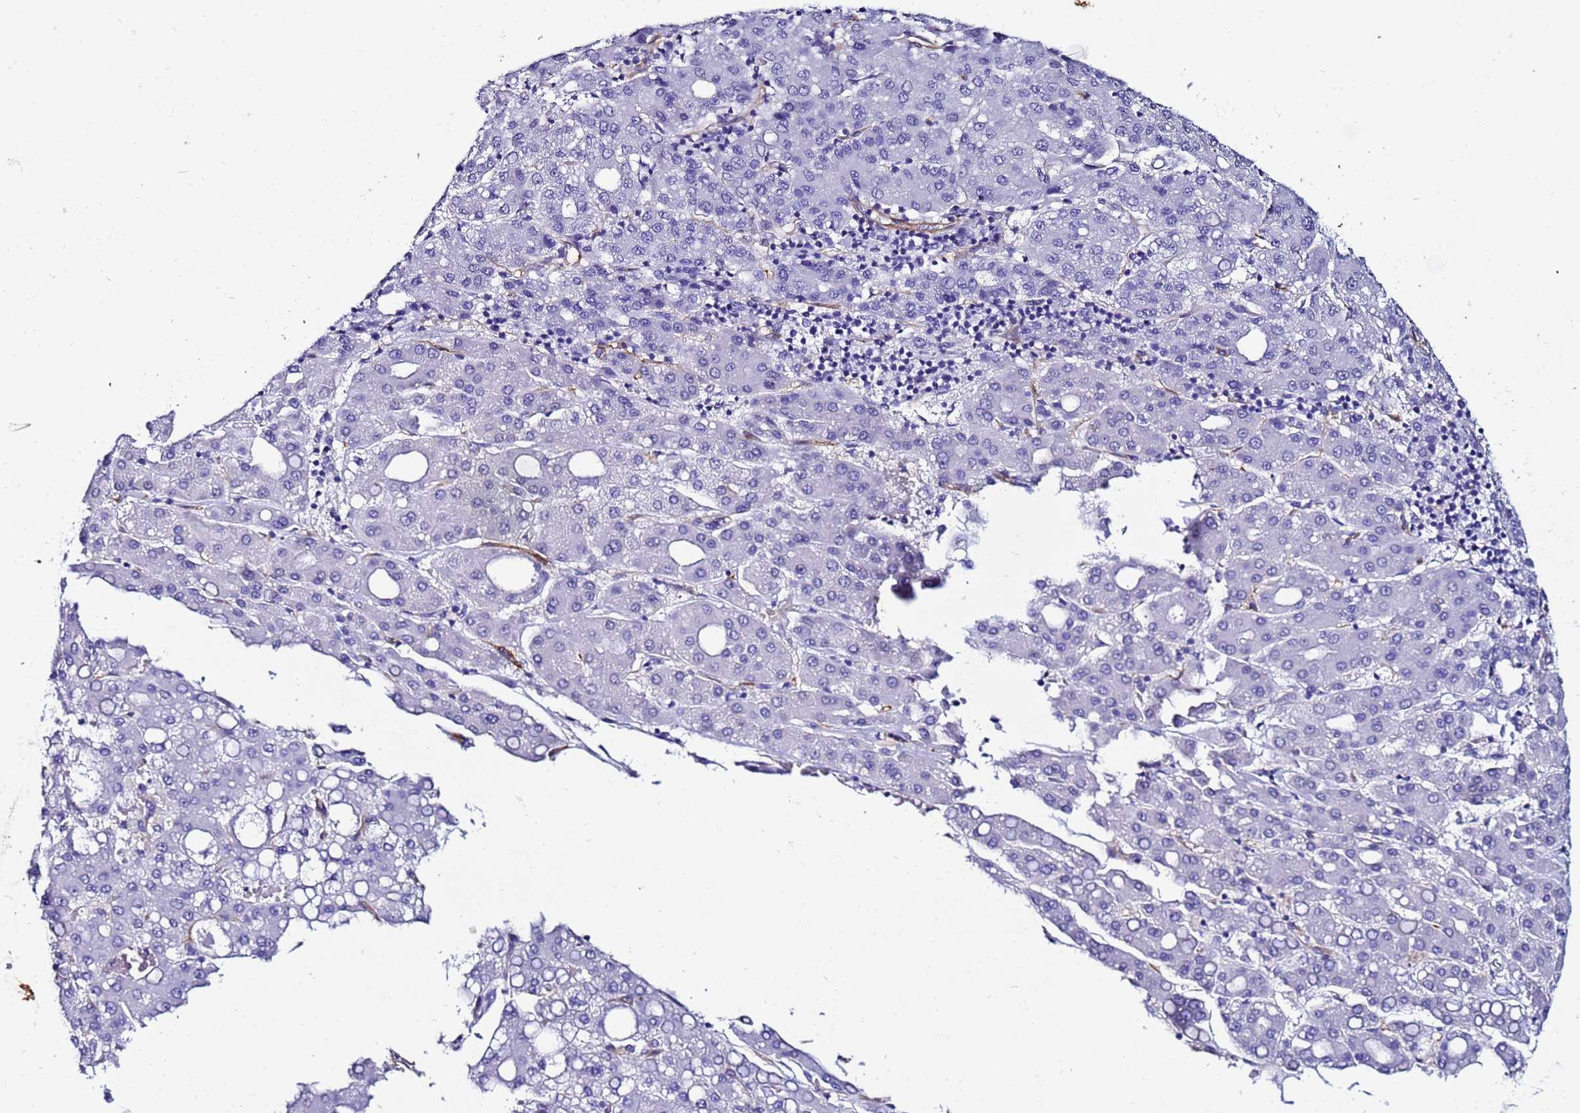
{"staining": {"intensity": "negative", "quantity": "none", "location": "none"}, "tissue": "liver cancer", "cell_type": "Tumor cells", "image_type": "cancer", "snomed": [{"axis": "morphology", "description": "Carcinoma, Hepatocellular, NOS"}, {"axis": "topography", "description": "Liver"}], "caption": "Human hepatocellular carcinoma (liver) stained for a protein using immunohistochemistry (IHC) demonstrates no staining in tumor cells.", "gene": "DEFB104A", "patient": {"sex": "male", "age": 65}}